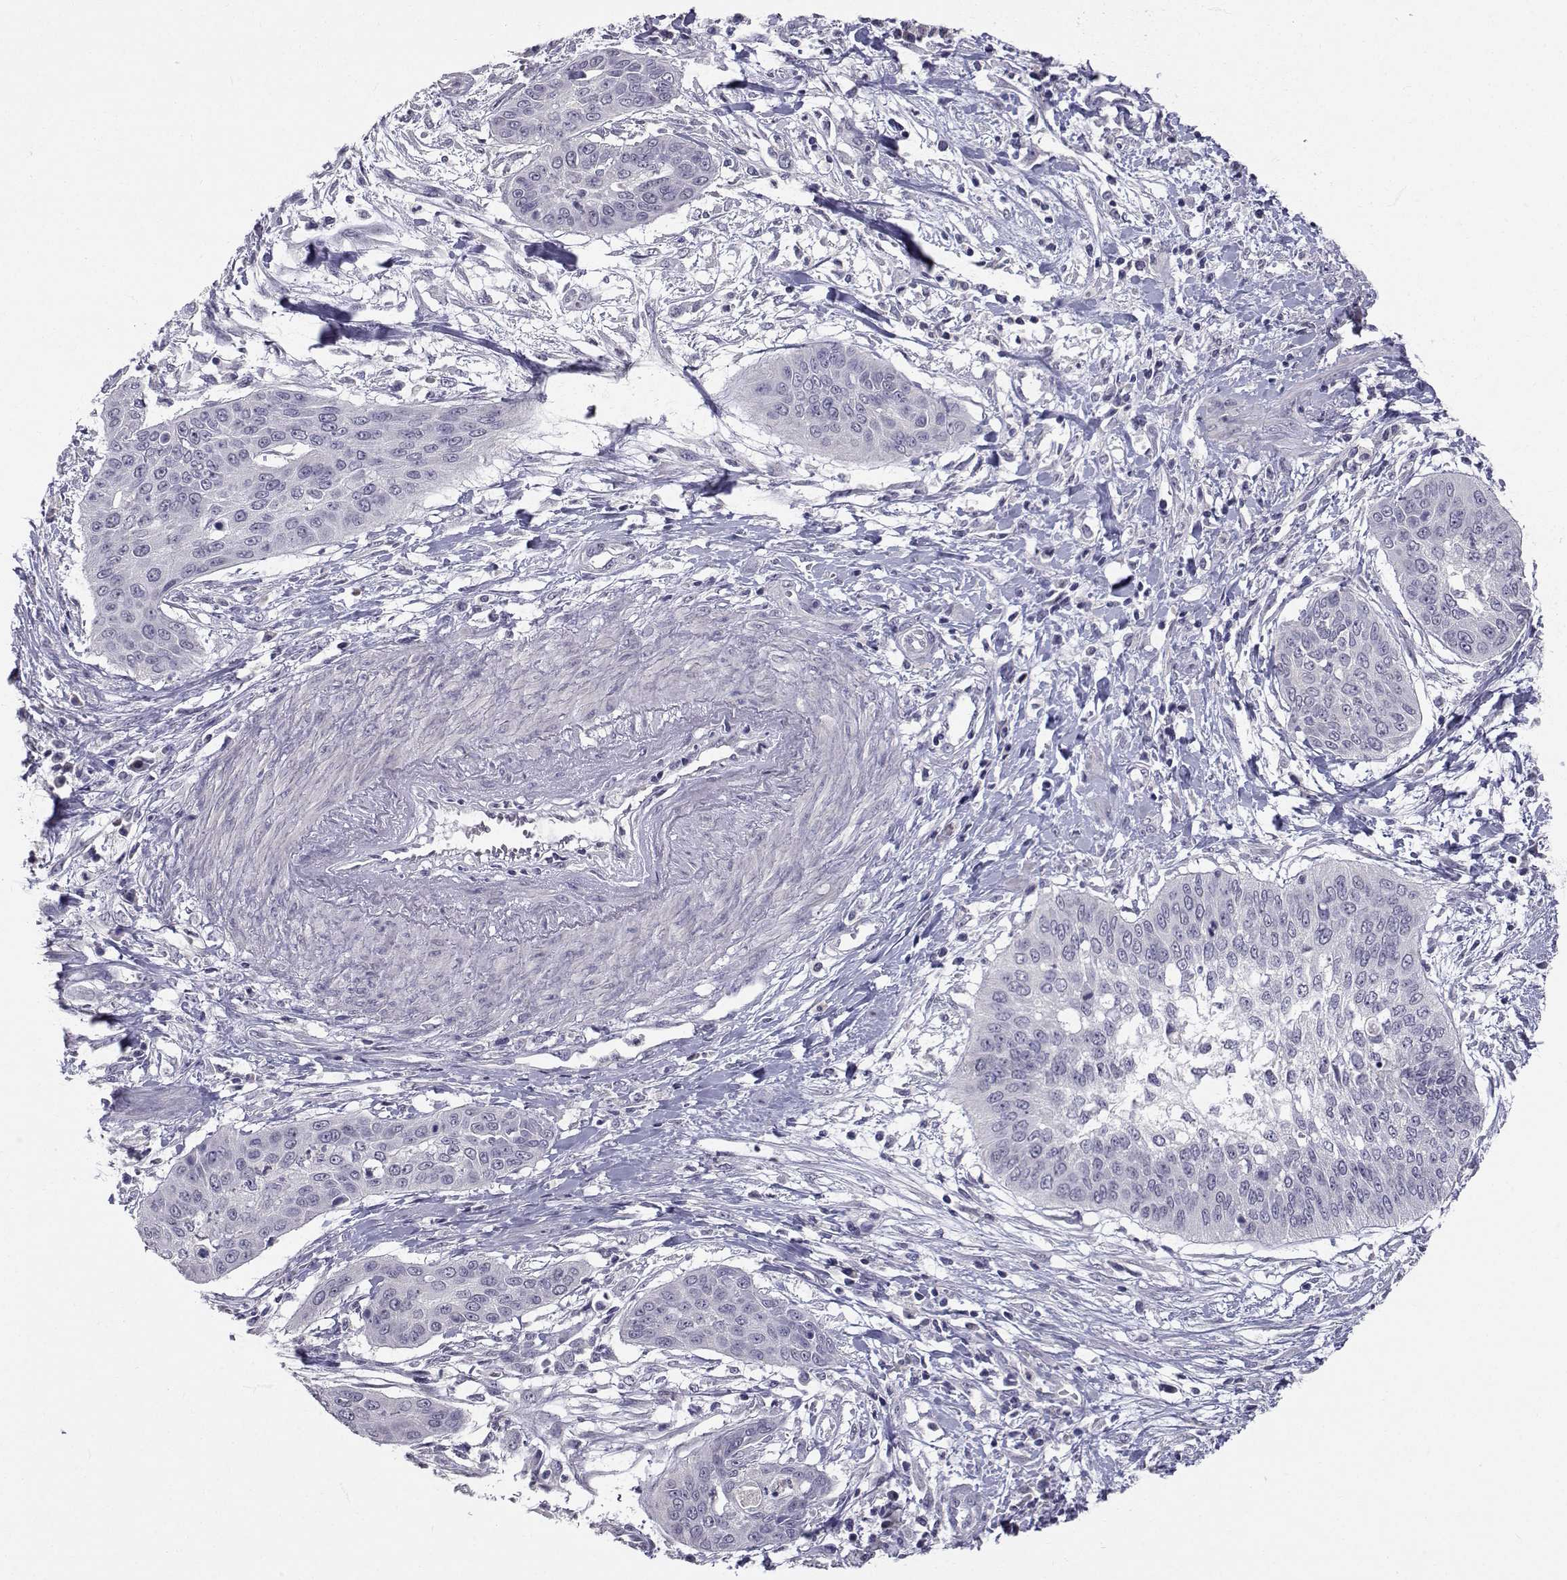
{"staining": {"intensity": "negative", "quantity": "none", "location": "none"}, "tissue": "cervical cancer", "cell_type": "Tumor cells", "image_type": "cancer", "snomed": [{"axis": "morphology", "description": "Squamous cell carcinoma, NOS"}, {"axis": "topography", "description": "Cervix"}], "caption": "Immunohistochemistry of human cervical squamous cell carcinoma reveals no staining in tumor cells. The staining was performed using DAB (3,3'-diaminobenzidine) to visualize the protein expression in brown, while the nuclei were stained in blue with hematoxylin (Magnification: 20x).", "gene": "SLC6A3", "patient": {"sex": "female", "age": 39}}